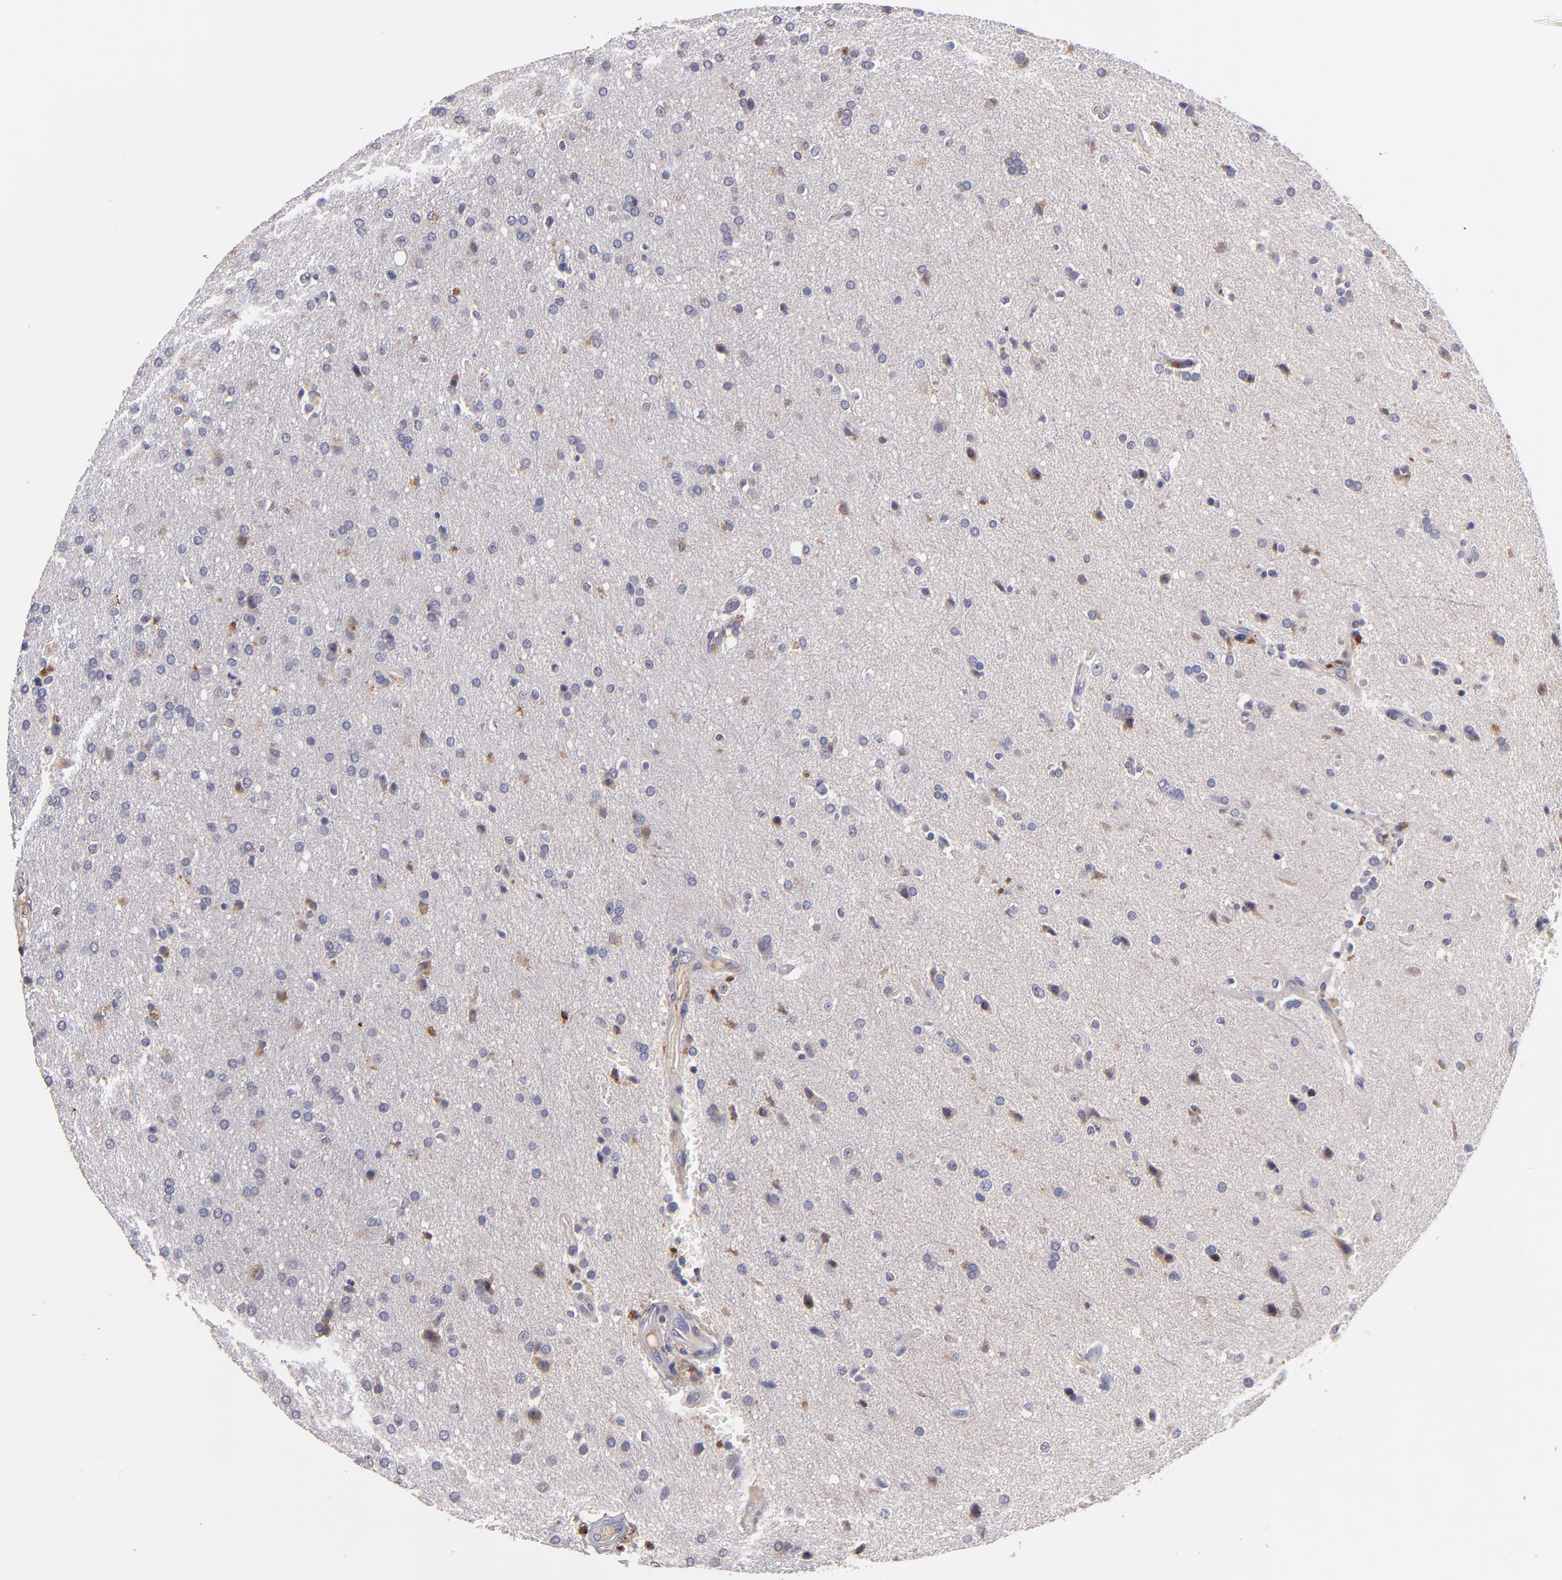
{"staining": {"intensity": "negative", "quantity": "none", "location": "none"}, "tissue": "glioma", "cell_type": "Tumor cells", "image_type": "cancer", "snomed": [{"axis": "morphology", "description": "Glioma, malignant, High grade"}, {"axis": "topography", "description": "Brain"}], "caption": "High magnification brightfield microscopy of malignant glioma (high-grade) stained with DAB (brown) and counterstained with hematoxylin (blue): tumor cells show no significant expression. (Stains: DAB (3,3'-diaminobenzidine) immunohistochemistry with hematoxylin counter stain, Microscopy: brightfield microscopy at high magnification).", "gene": "TTLL12", "patient": {"sex": "male", "age": 33}}